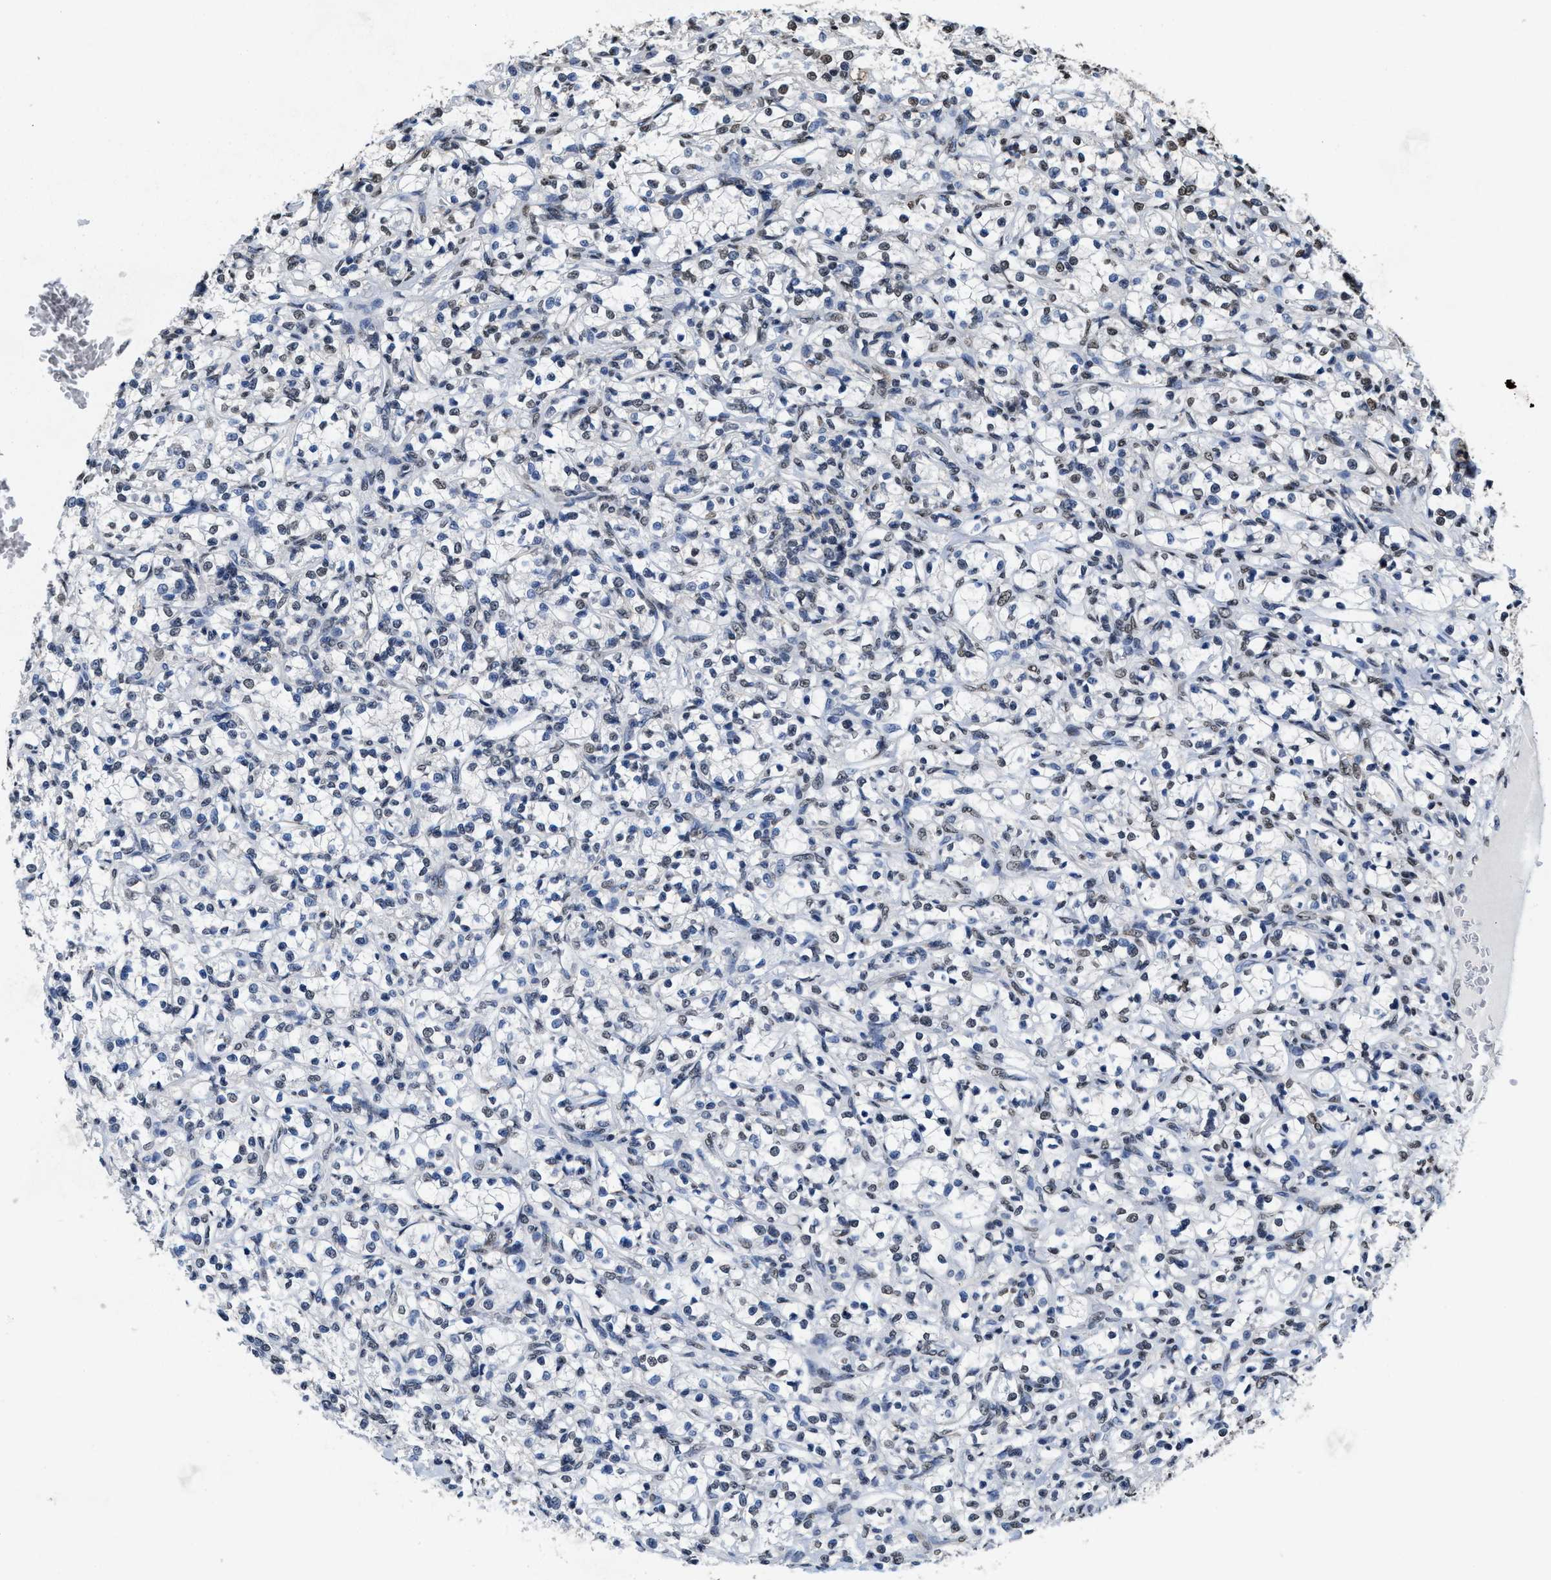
{"staining": {"intensity": "weak", "quantity": "<25%", "location": "nuclear"}, "tissue": "renal cancer", "cell_type": "Tumor cells", "image_type": "cancer", "snomed": [{"axis": "morphology", "description": "Adenocarcinoma, NOS"}, {"axis": "topography", "description": "Kidney"}], "caption": "Tumor cells show no significant protein expression in adenocarcinoma (renal).", "gene": "SUPT16H", "patient": {"sex": "female", "age": 69}}